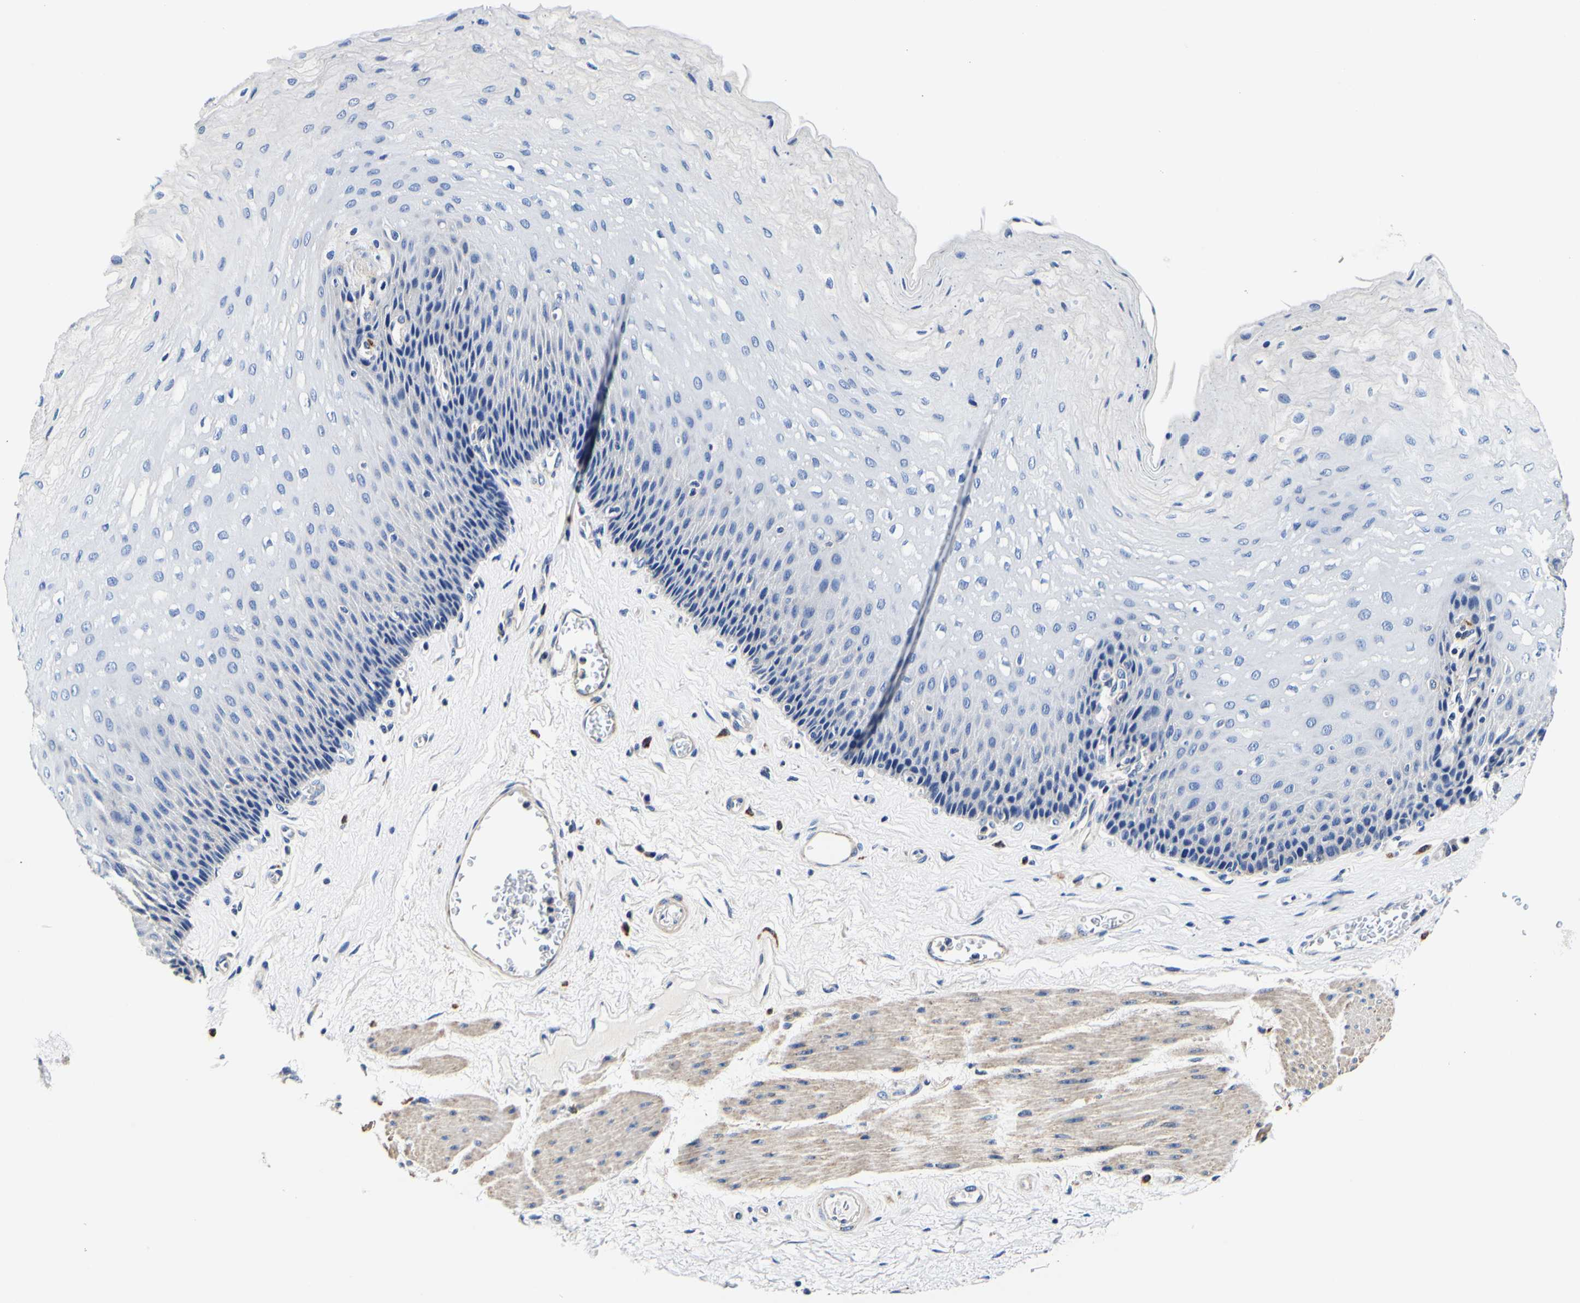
{"staining": {"intensity": "negative", "quantity": "none", "location": "none"}, "tissue": "esophagus", "cell_type": "Squamous epithelial cells", "image_type": "normal", "snomed": [{"axis": "morphology", "description": "Normal tissue, NOS"}, {"axis": "topography", "description": "Esophagus"}], "caption": "DAB immunohistochemical staining of benign human esophagus shows no significant staining in squamous epithelial cells.", "gene": "CAMK4", "patient": {"sex": "female", "age": 72}}